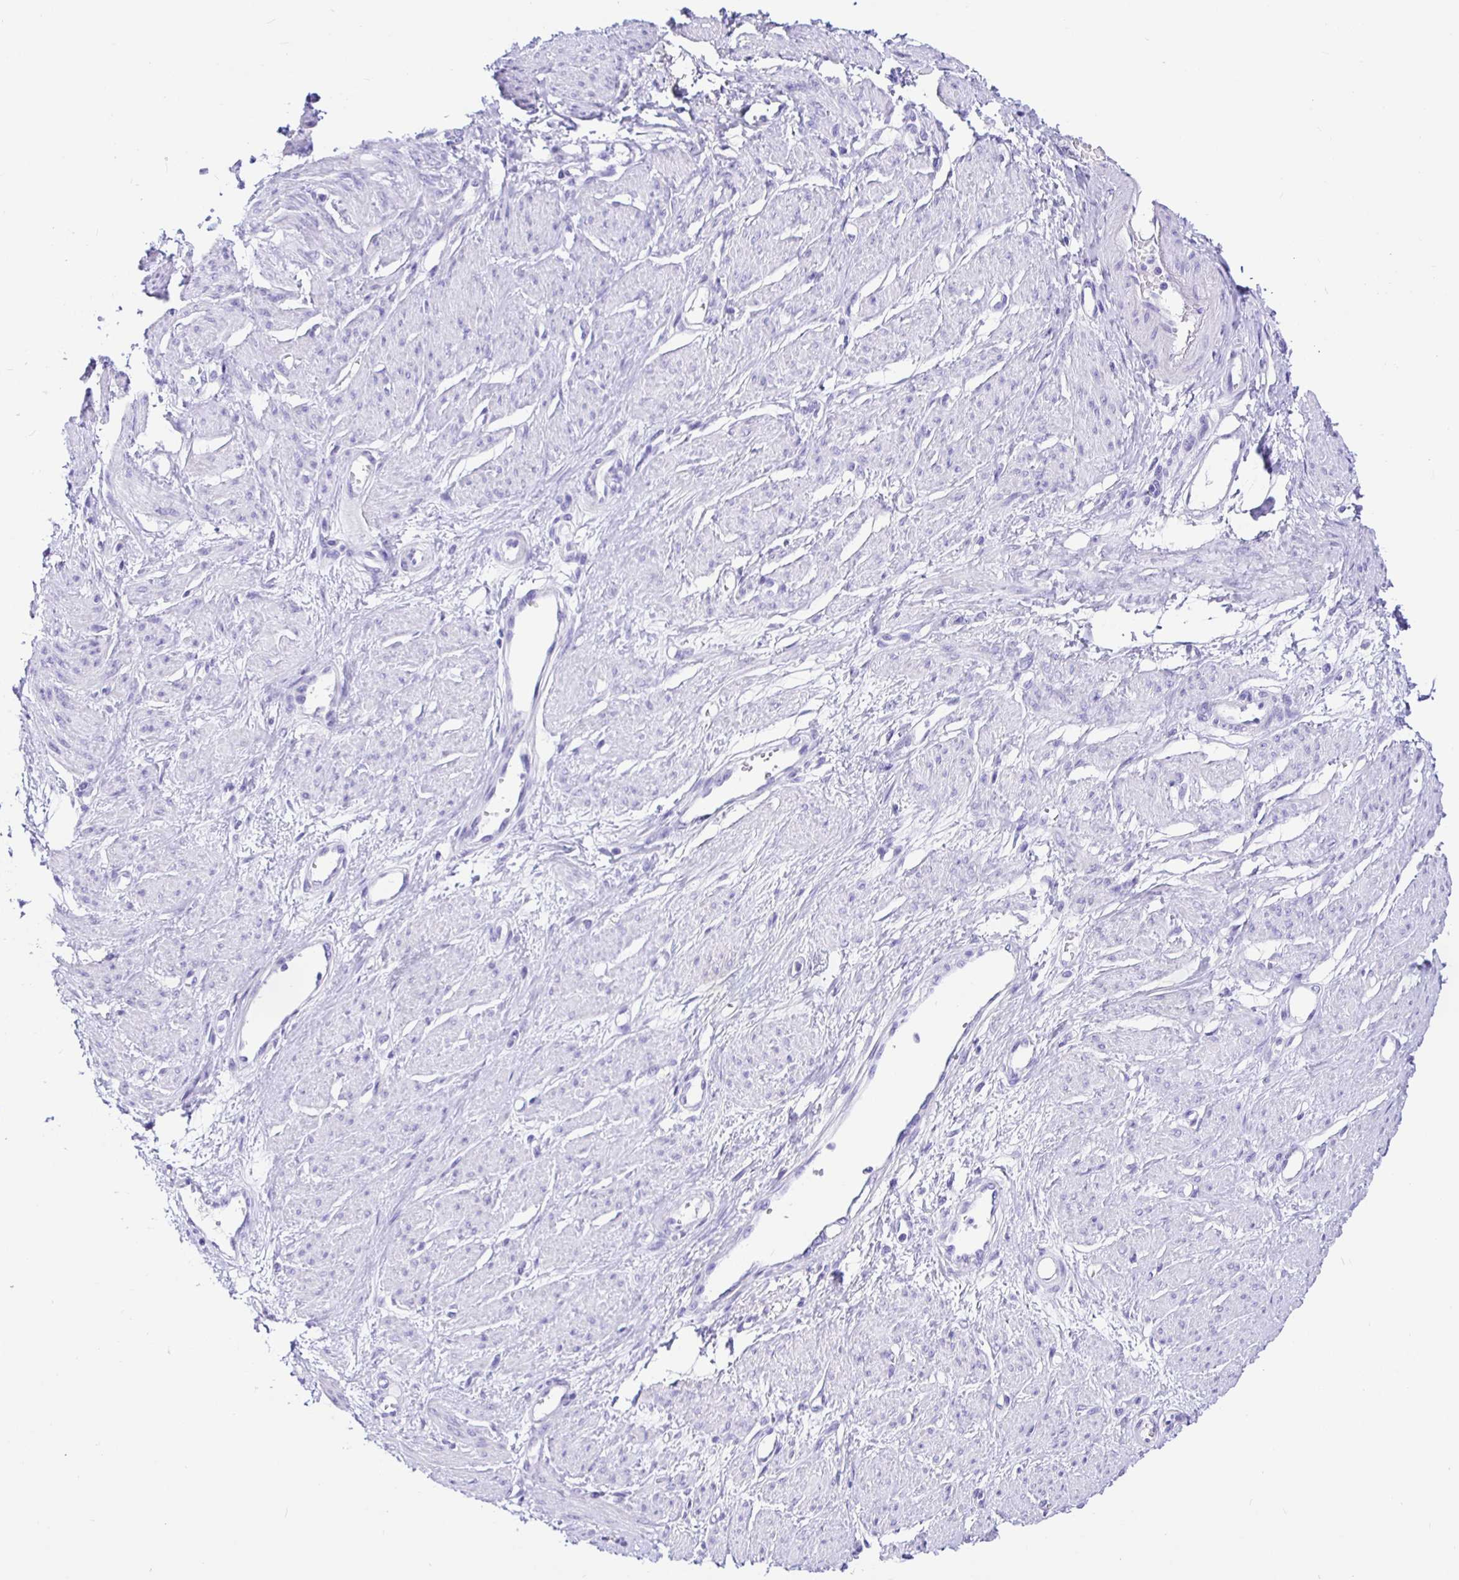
{"staining": {"intensity": "negative", "quantity": "none", "location": "none"}, "tissue": "smooth muscle", "cell_type": "Smooth muscle cells", "image_type": "normal", "snomed": [{"axis": "morphology", "description": "Normal tissue, NOS"}, {"axis": "topography", "description": "Smooth muscle"}, {"axis": "topography", "description": "Uterus"}], "caption": "IHC image of benign human smooth muscle stained for a protein (brown), which displays no staining in smooth muscle cells.", "gene": "PRAMEF18", "patient": {"sex": "female", "age": 39}}